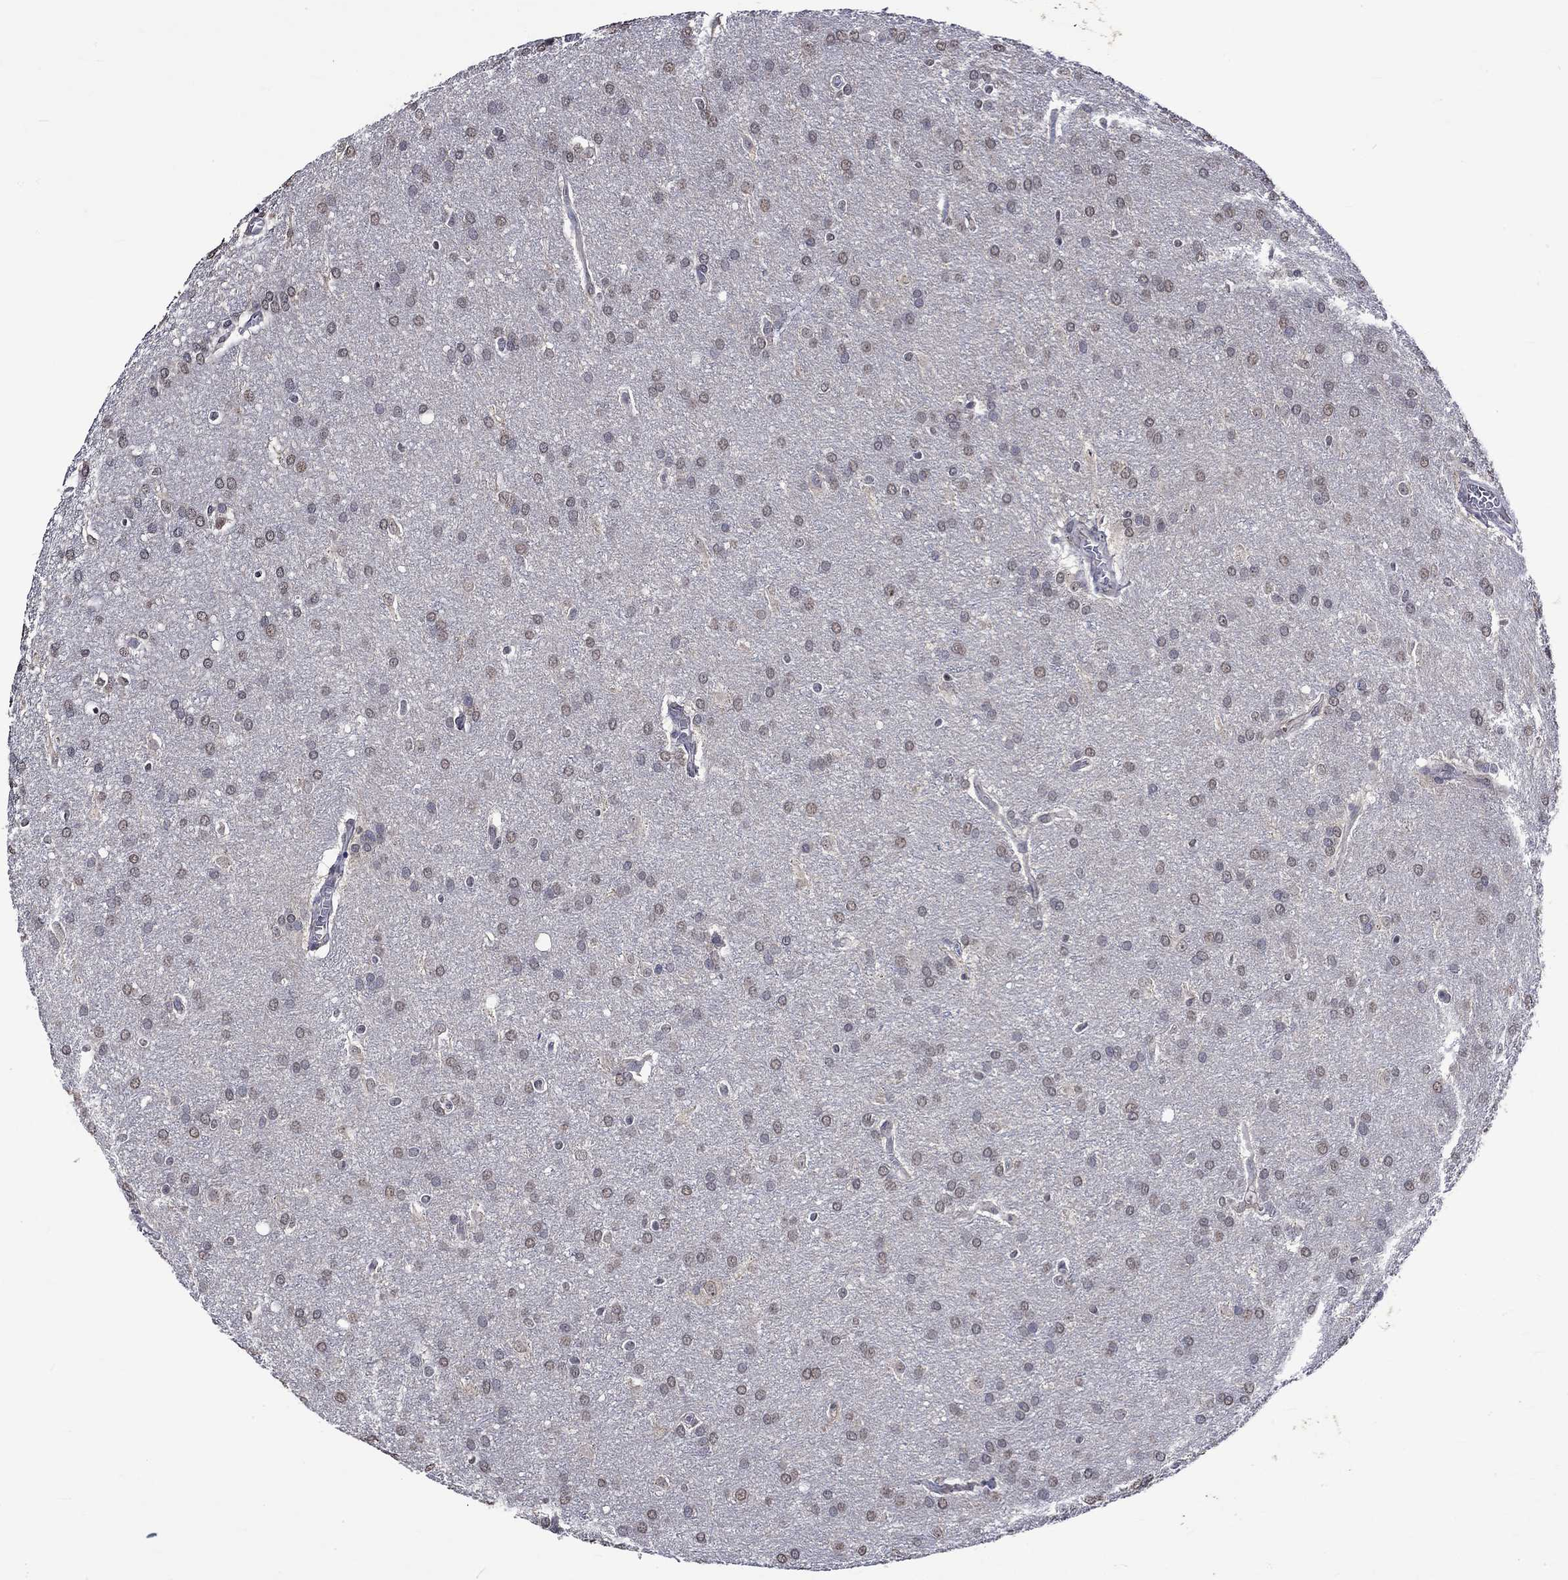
{"staining": {"intensity": "negative", "quantity": "none", "location": "none"}, "tissue": "glioma", "cell_type": "Tumor cells", "image_type": "cancer", "snomed": [{"axis": "morphology", "description": "Glioma, malignant, Low grade"}, {"axis": "topography", "description": "Brain"}], "caption": "A high-resolution photomicrograph shows IHC staining of glioma, which displays no significant expression in tumor cells.", "gene": "DDX3Y", "patient": {"sex": "female", "age": 32}}